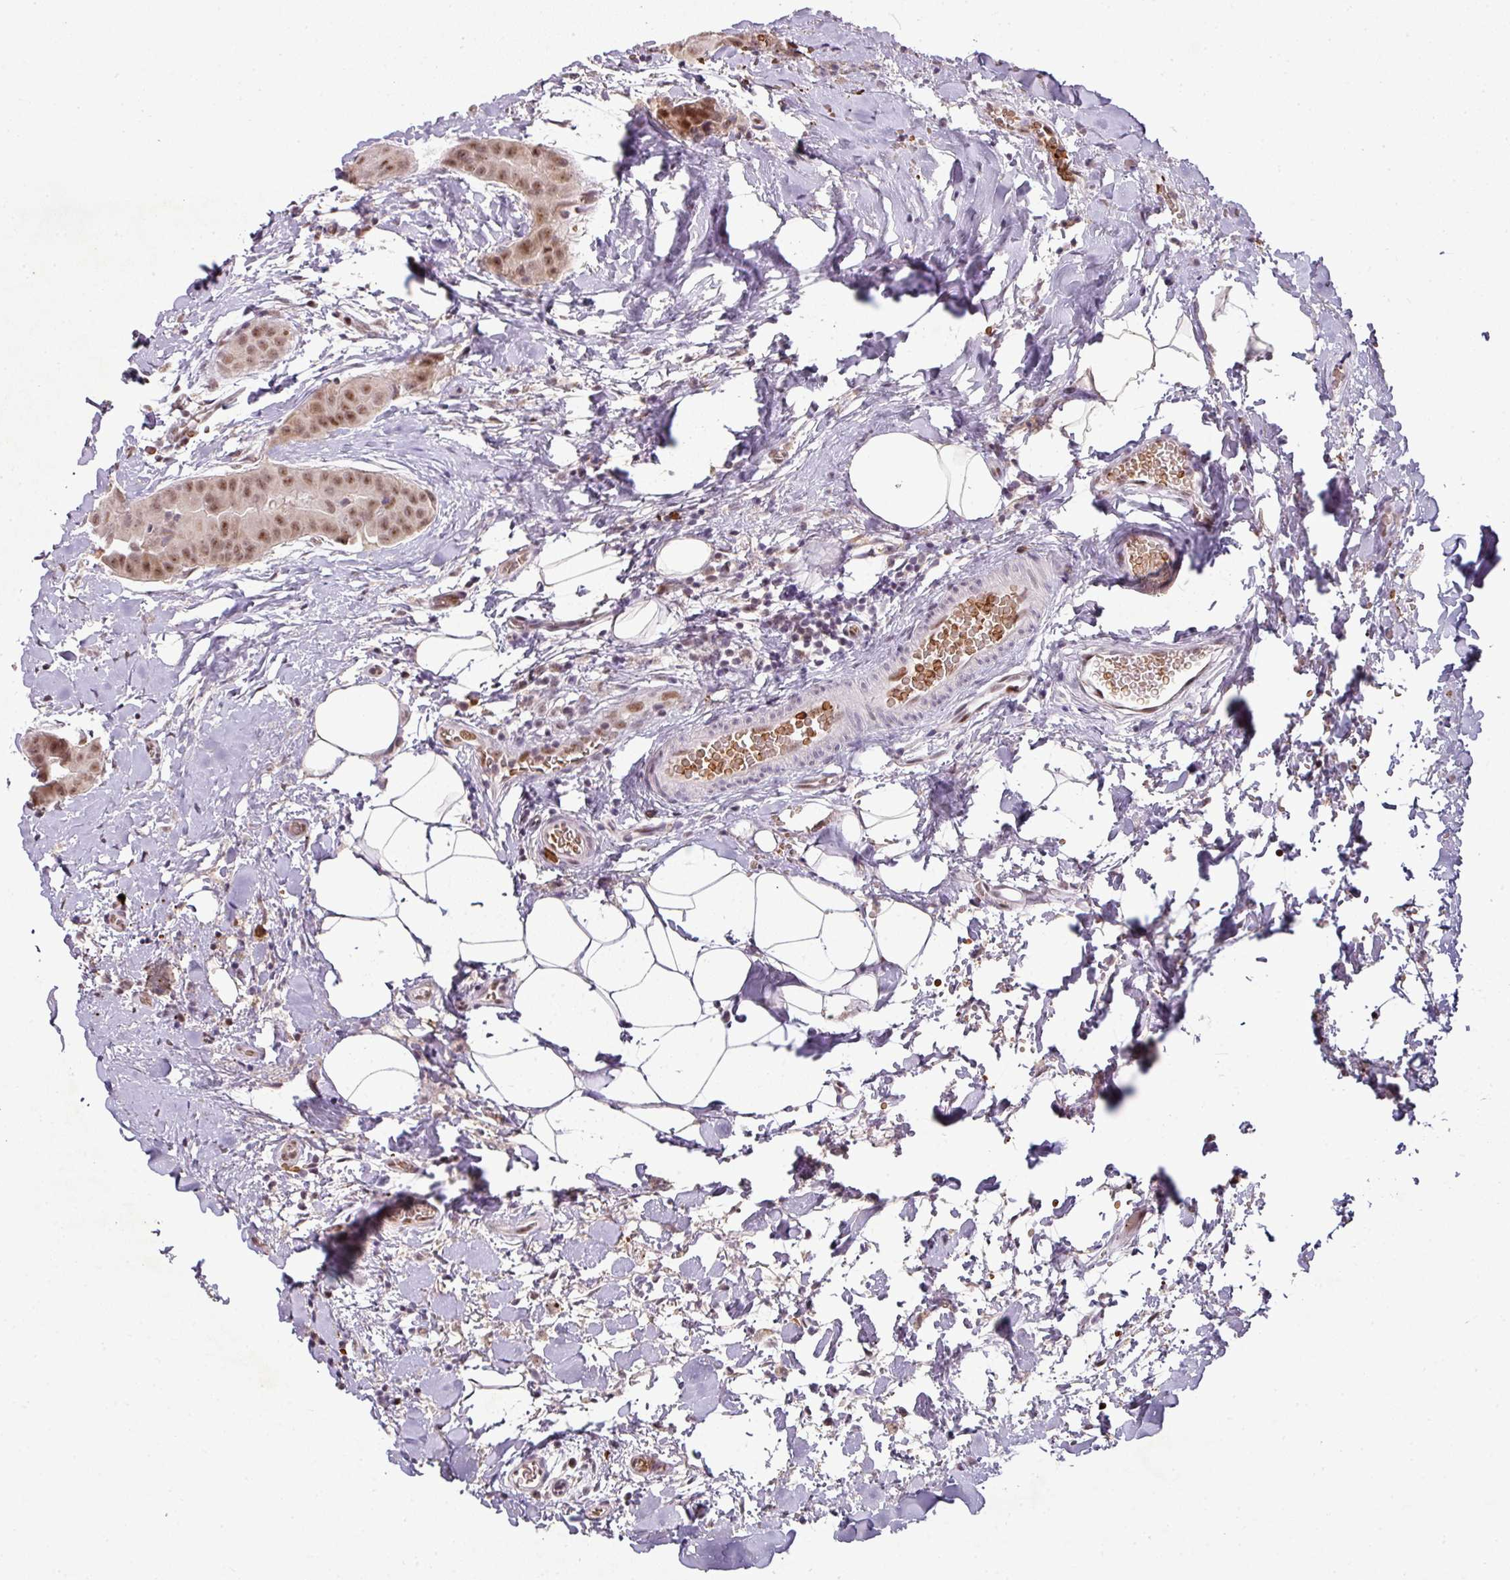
{"staining": {"intensity": "moderate", "quantity": ">75%", "location": "nuclear"}, "tissue": "thyroid cancer", "cell_type": "Tumor cells", "image_type": "cancer", "snomed": [{"axis": "morphology", "description": "Papillary adenocarcinoma, NOS"}, {"axis": "topography", "description": "Thyroid gland"}], "caption": "This is an image of immunohistochemistry staining of papillary adenocarcinoma (thyroid), which shows moderate expression in the nuclear of tumor cells.", "gene": "NEIL1", "patient": {"sex": "male", "age": 33}}